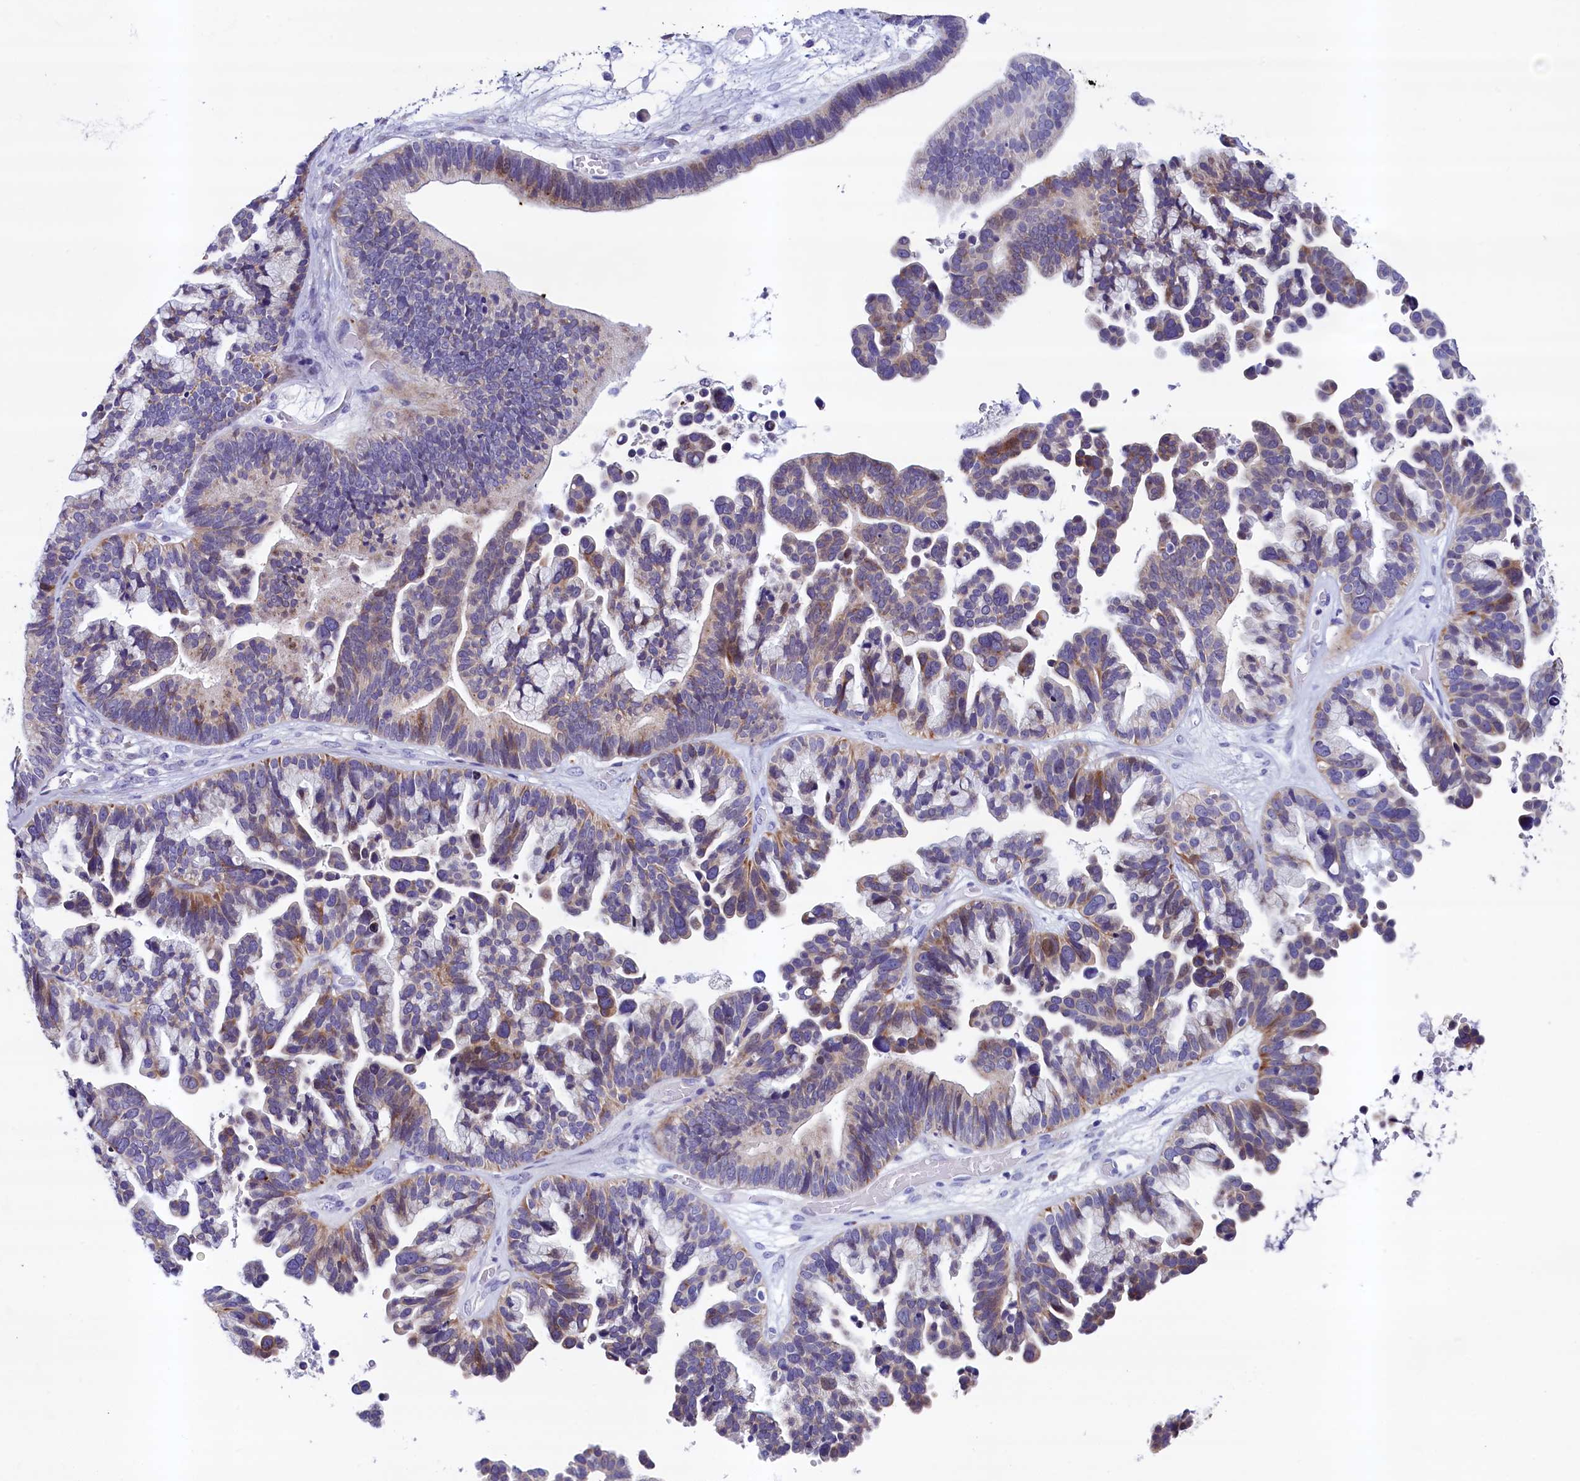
{"staining": {"intensity": "moderate", "quantity": "25%-75%", "location": "cytoplasmic/membranous"}, "tissue": "ovarian cancer", "cell_type": "Tumor cells", "image_type": "cancer", "snomed": [{"axis": "morphology", "description": "Cystadenocarcinoma, serous, NOS"}, {"axis": "topography", "description": "Ovary"}], "caption": "An IHC image of neoplastic tissue is shown. Protein staining in brown shows moderate cytoplasmic/membranous positivity in ovarian cancer within tumor cells. (Stains: DAB in brown, nuclei in blue, Microscopy: brightfield microscopy at high magnification).", "gene": "SCD5", "patient": {"sex": "female", "age": 56}}